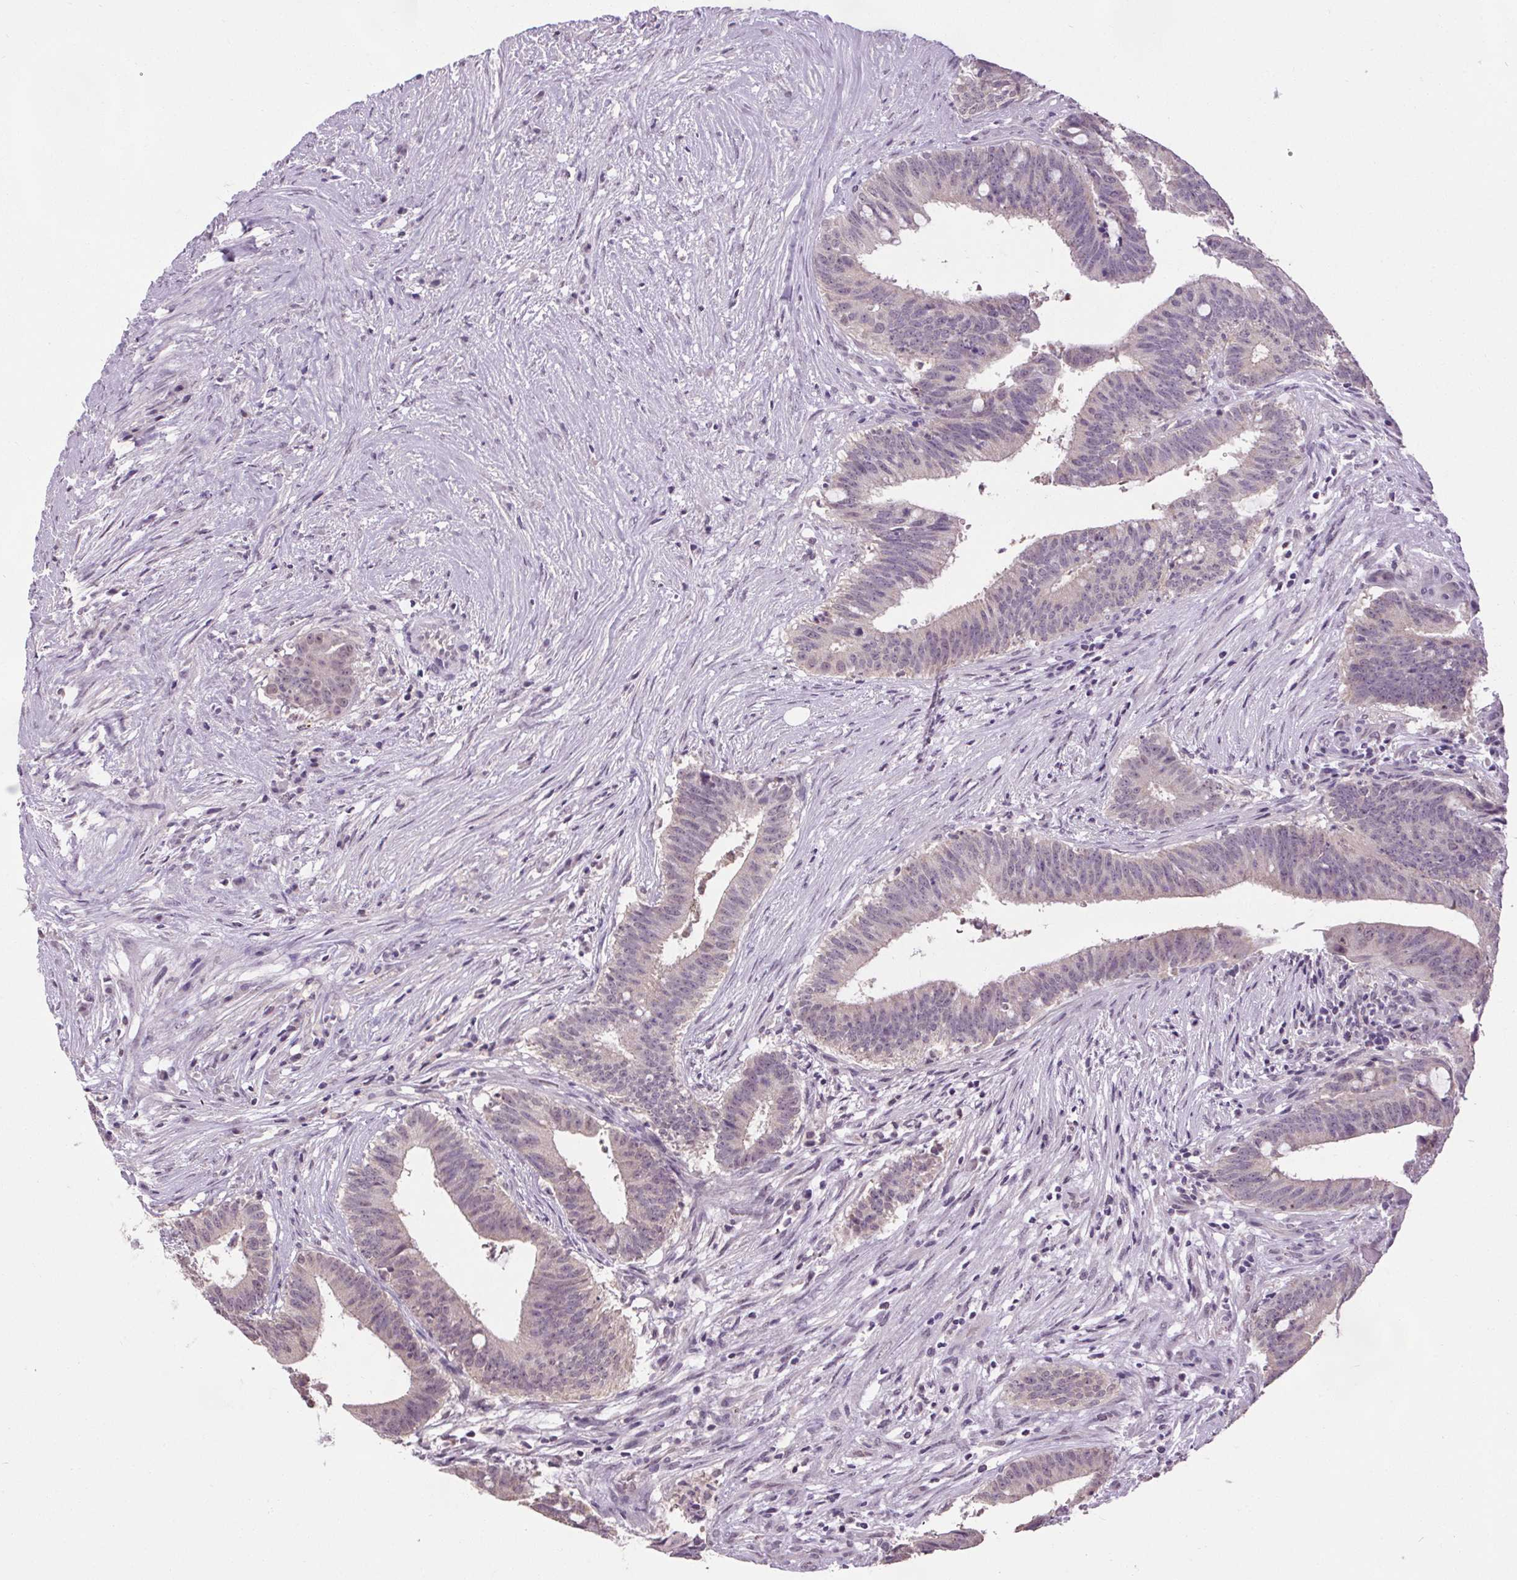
{"staining": {"intensity": "negative", "quantity": "none", "location": "none"}, "tissue": "colorectal cancer", "cell_type": "Tumor cells", "image_type": "cancer", "snomed": [{"axis": "morphology", "description": "Adenocarcinoma, NOS"}, {"axis": "topography", "description": "Colon"}], "caption": "Tumor cells show no significant protein expression in colorectal cancer.", "gene": "SLC2A9", "patient": {"sex": "female", "age": 43}}